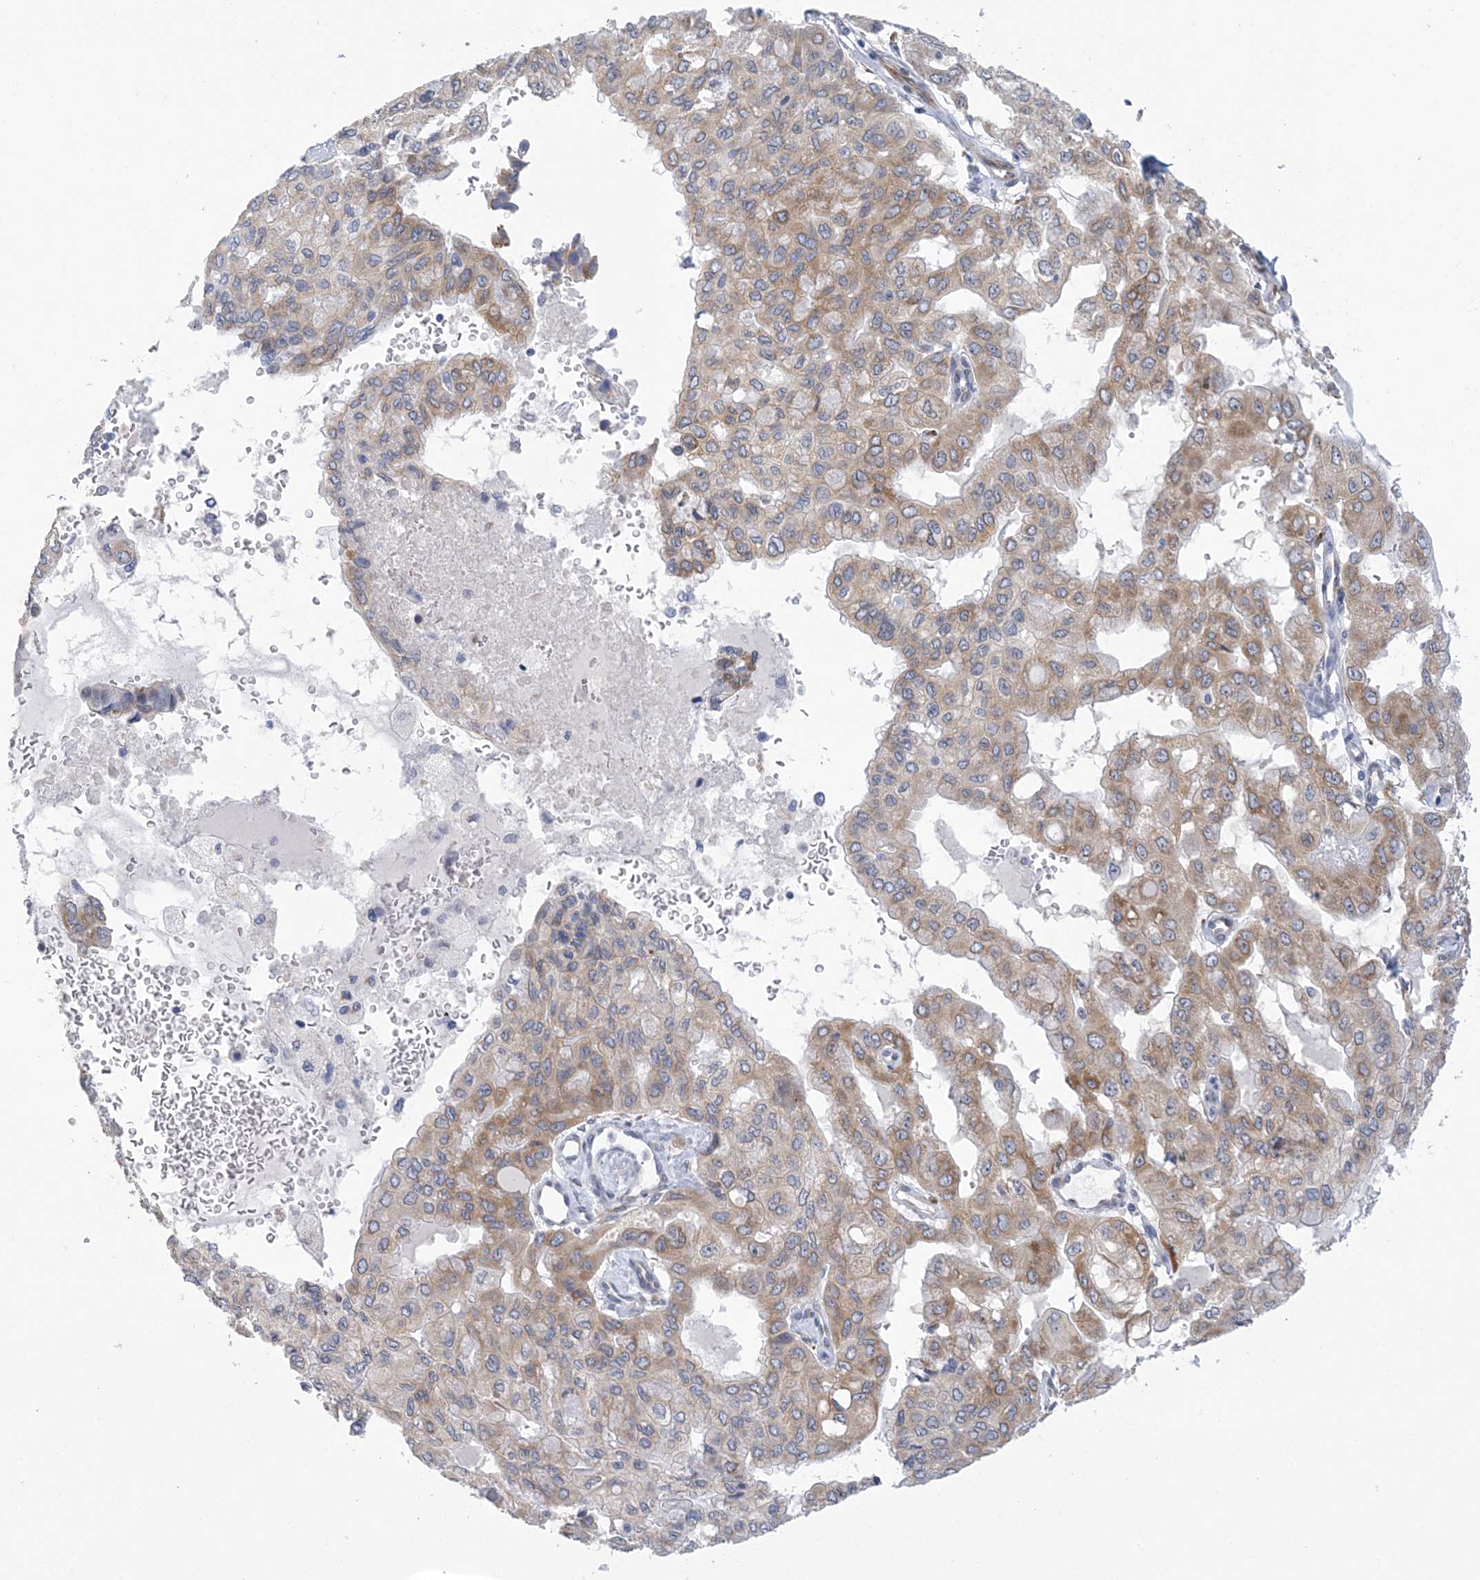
{"staining": {"intensity": "moderate", "quantity": ">75%", "location": "cytoplasmic/membranous"}, "tissue": "pancreatic cancer", "cell_type": "Tumor cells", "image_type": "cancer", "snomed": [{"axis": "morphology", "description": "Adenocarcinoma, NOS"}, {"axis": "topography", "description": "Pancreas"}], "caption": "A photomicrograph of pancreatic cancer (adenocarcinoma) stained for a protein shows moderate cytoplasmic/membranous brown staining in tumor cells.", "gene": "PLEKHG4B", "patient": {"sex": "male", "age": 51}}